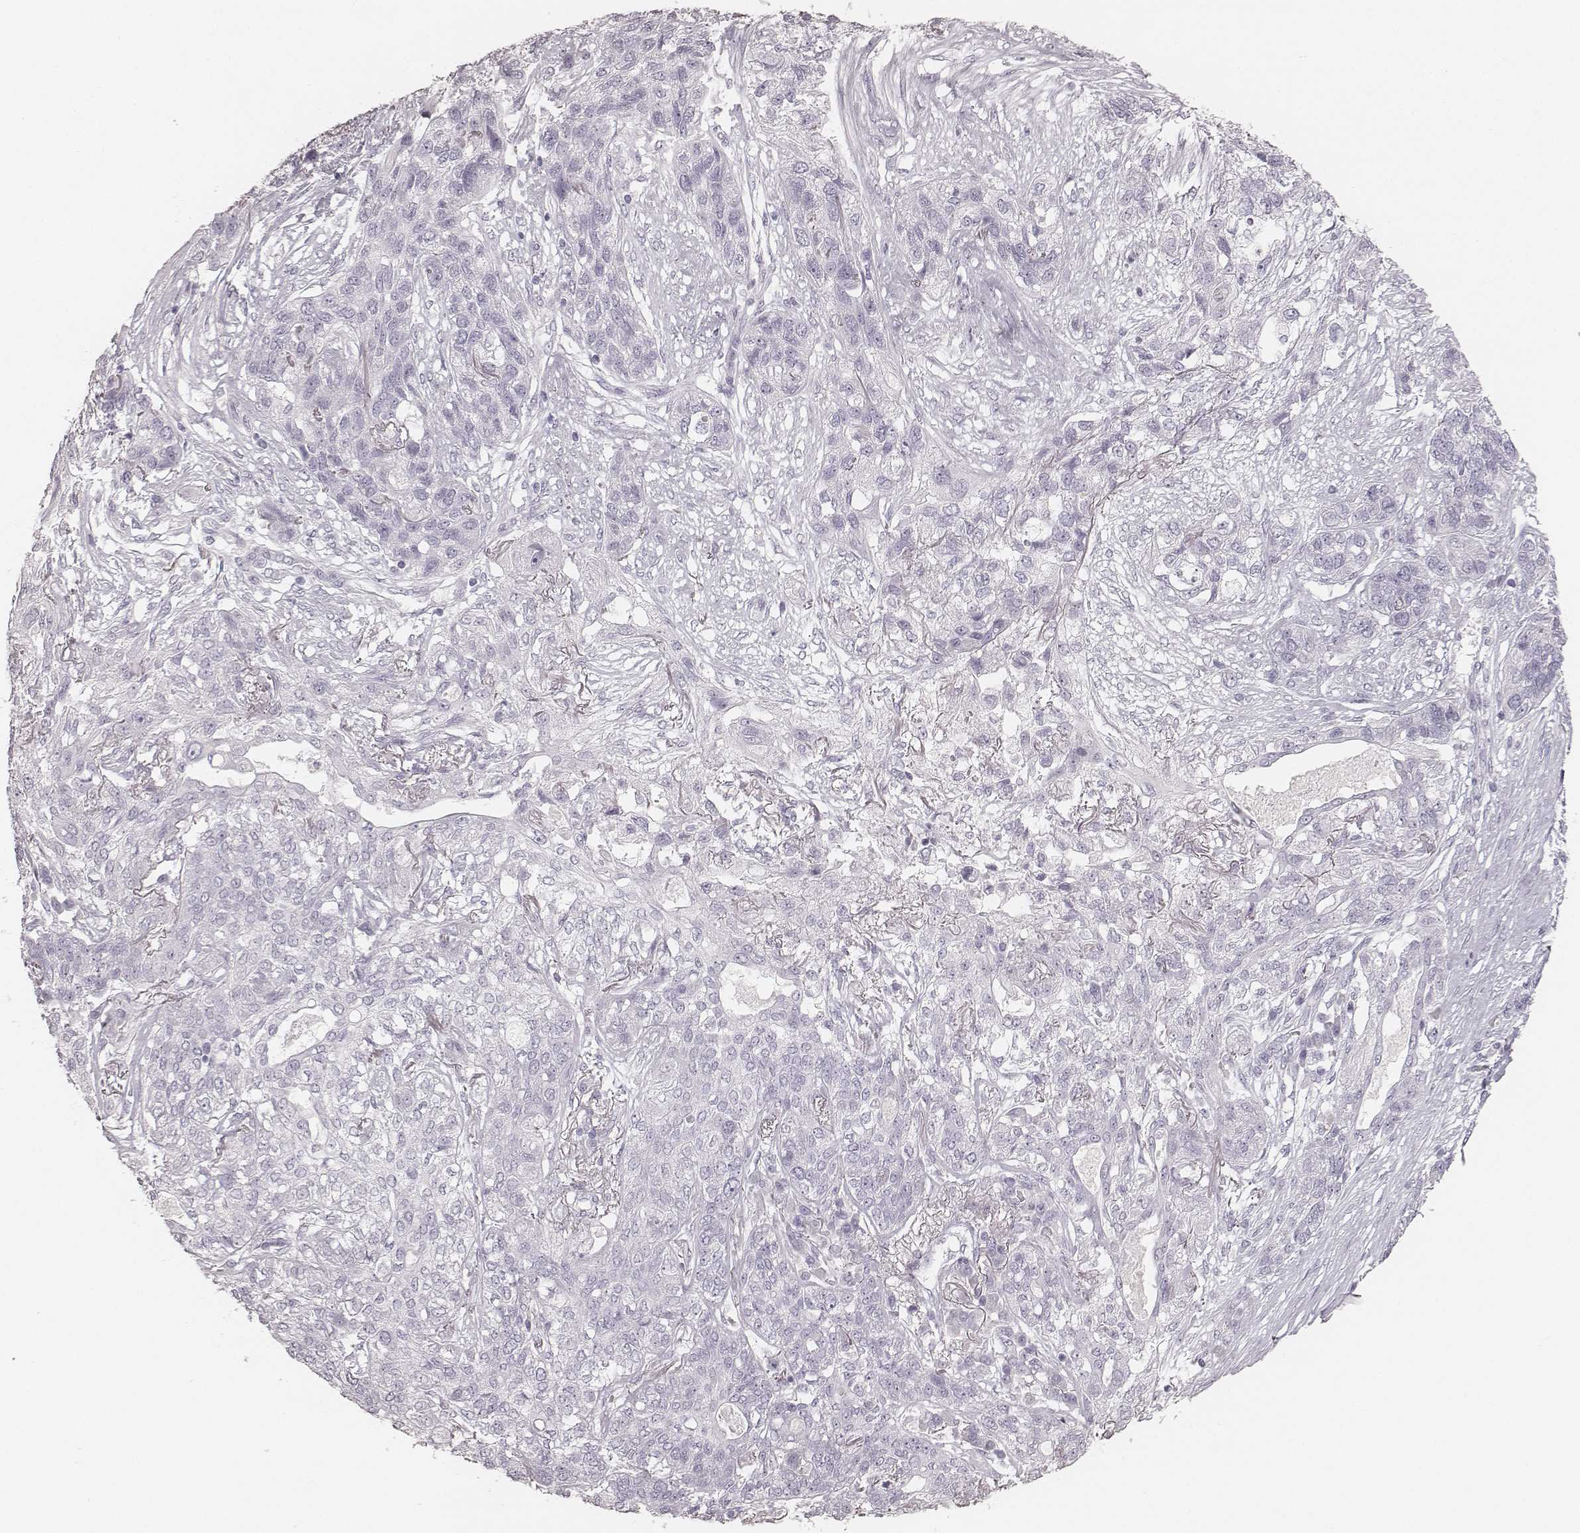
{"staining": {"intensity": "negative", "quantity": "none", "location": "none"}, "tissue": "lung cancer", "cell_type": "Tumor cells", "image_type": "cancer", "snomed": [{"axis": "morphology", "description": "Squamous cell carcinoma, NOS"}, {"axis": "topography", "description": "Lung"}], "caption": "High power microscopy micrograph of an immunohistochemistry photomicrograph of lung cancer (squamous cell carcinoma), revealing no significant expression in tumor cells. Brightfield microscopy of IHC stained with DAB (brown) and hematoxylin (blue), captured at high magnification.", "gene": "KRT82", "patient": {"sex": "female", "age": 70}}